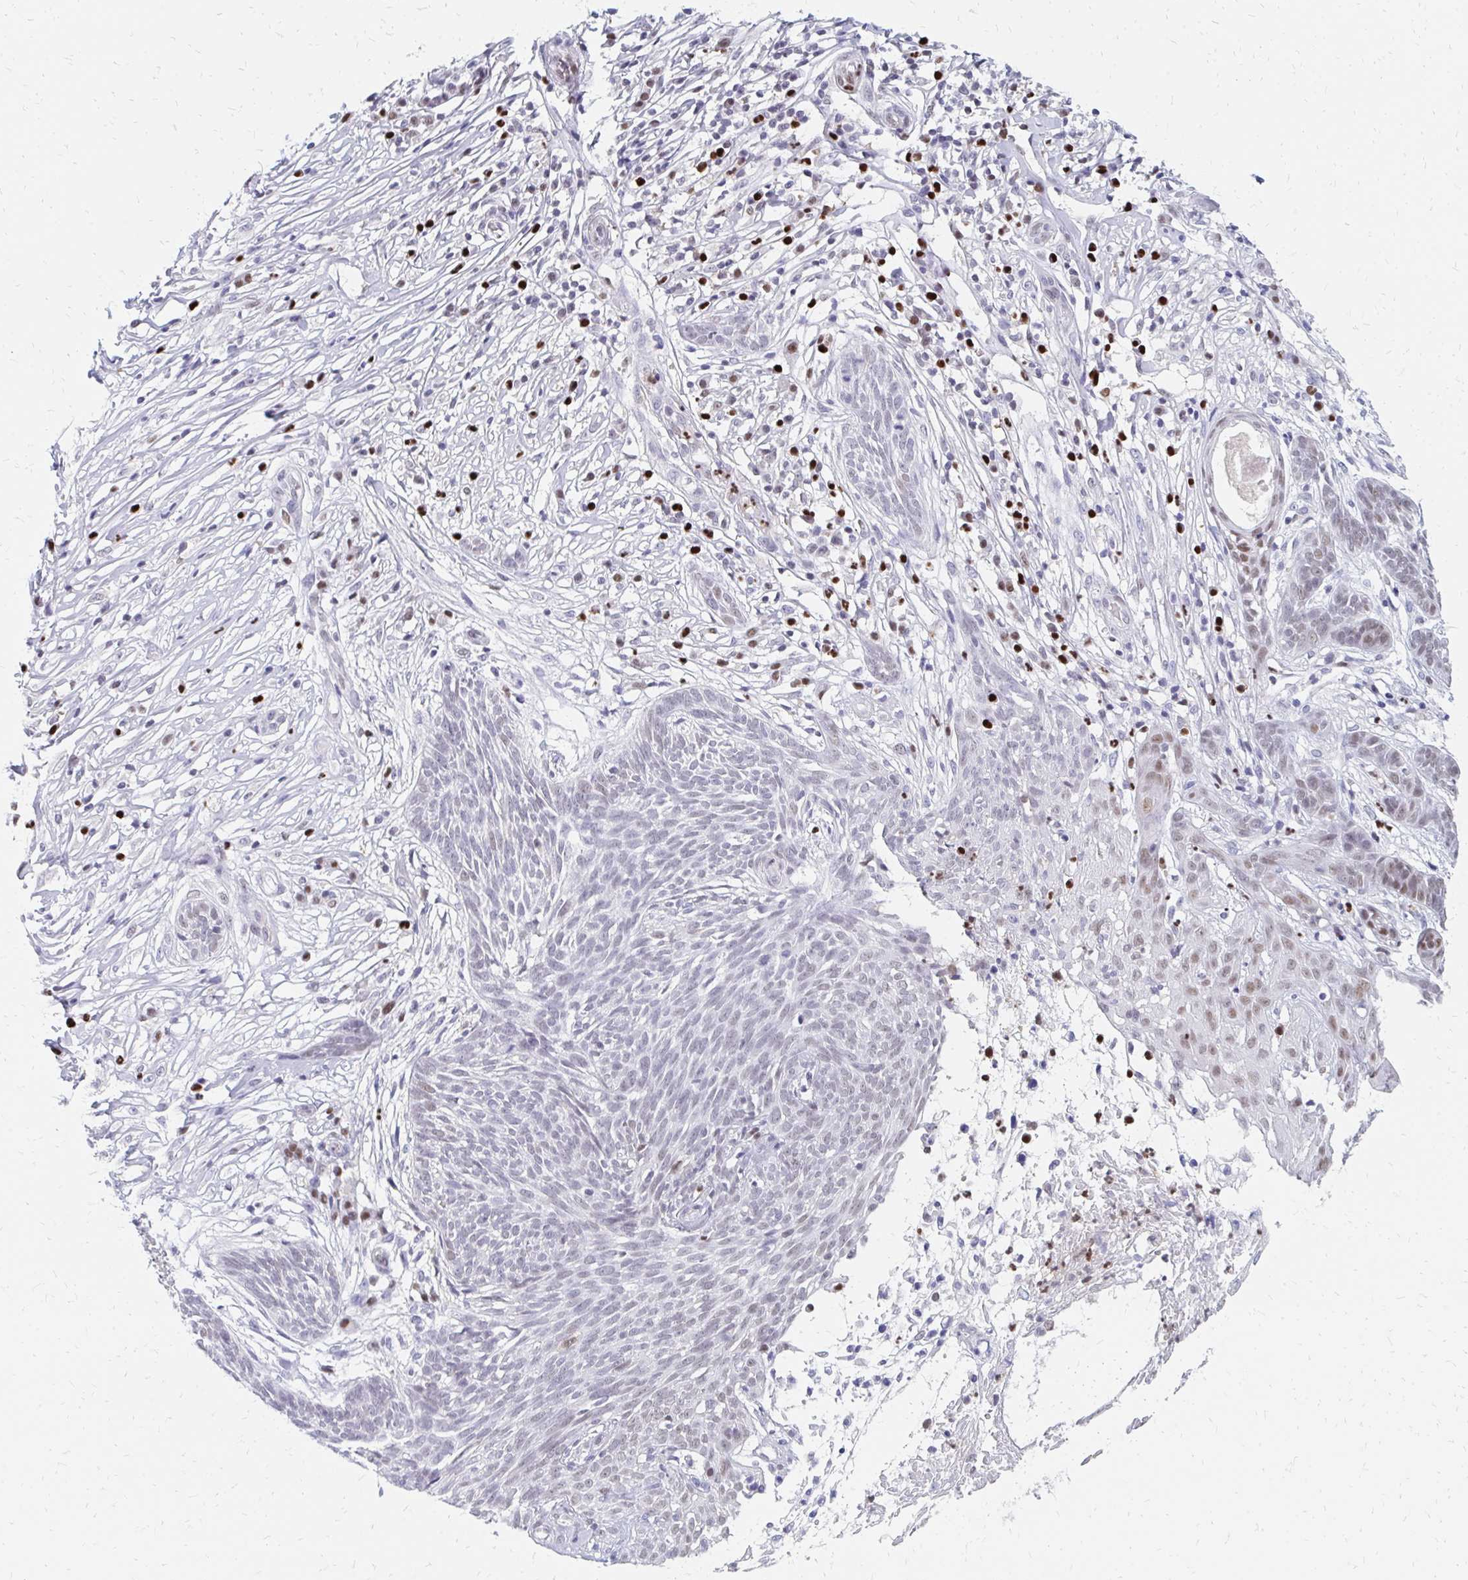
{"staining": {"intensity": "weak", "quantity": "25%-75%", "location": "nuclear"}, "tissue": "skin cancer", "cell_type": "Tumor cells", "image_type": "cancer", "snomed": [{"axis": "morphology", "description": "Basal cell carcinoma"}, {"axis": "topography", "description": "Skin"}, {"axis": "topography", "description": "Skin, foot"}], "caption": "This is a micrograph of immunohistochemistry (IHC) staining of skin cancer, which shows weak staining in the nuclear of tumor cells.", "gene": "PLK3", "patient": {"sex": "female", "age": 86}}